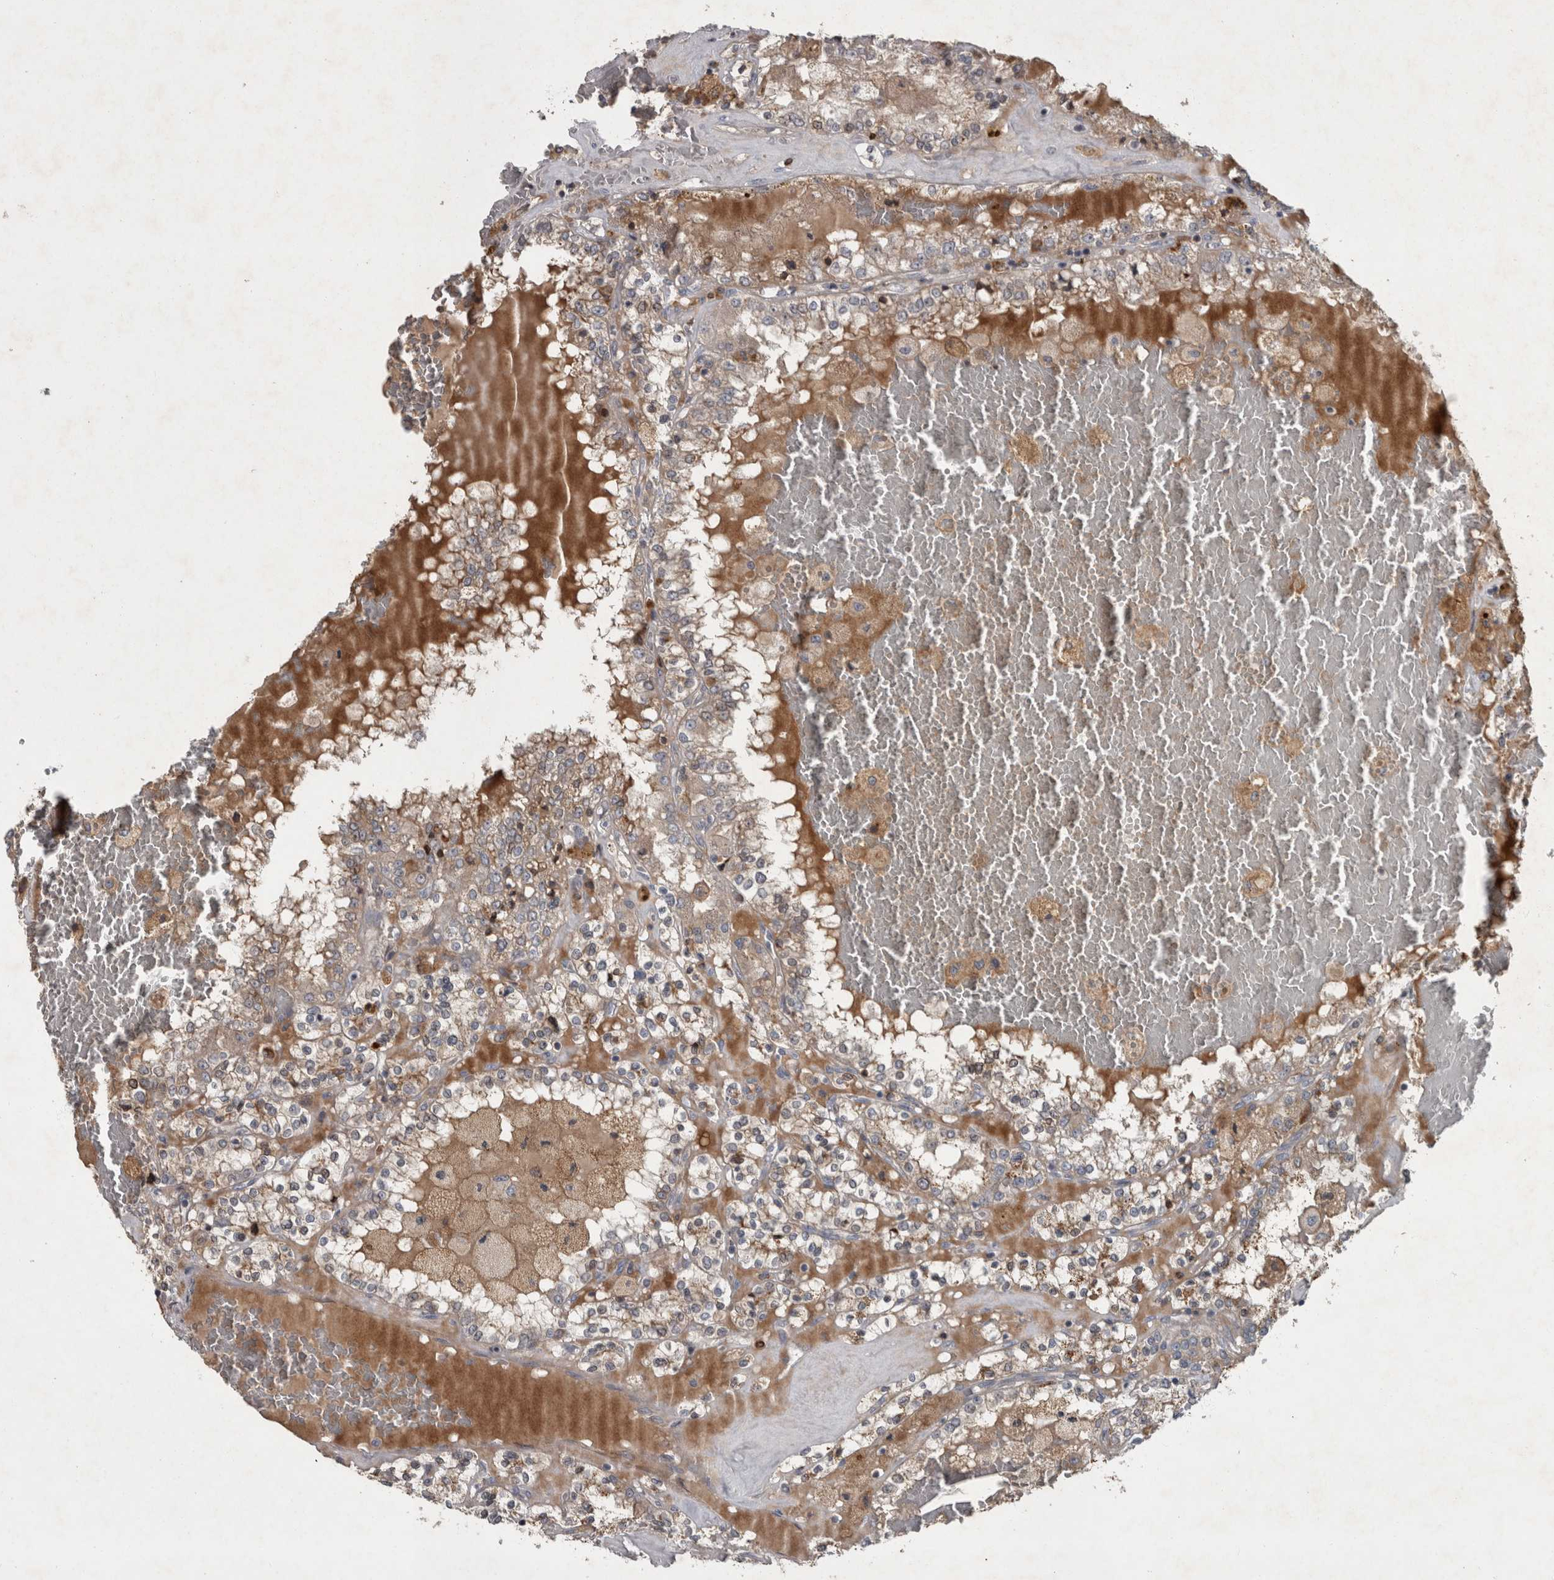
{"staining": {"intensity": "weak", "quantity": ">75%", "location": "cytoplasmic/membranous"}, "tissue": "renal cancer", "cell_type": "Tumor cells", "image_type": "cancer", "snomed": [{"axis": "morphology", "description": "Adenocarcinoma, NOS"}, {"axis": "topography", "description": "Kidney"}], "caption": "There is low levels of weak cytoplasmic/membranous positivity in tumor cells of renal adenocarcinoma, as demonstrated by immunohistochemical staining (brown color).", "gene": "PPP1R3C", "patient": {"sex": "female", "age": 56}}